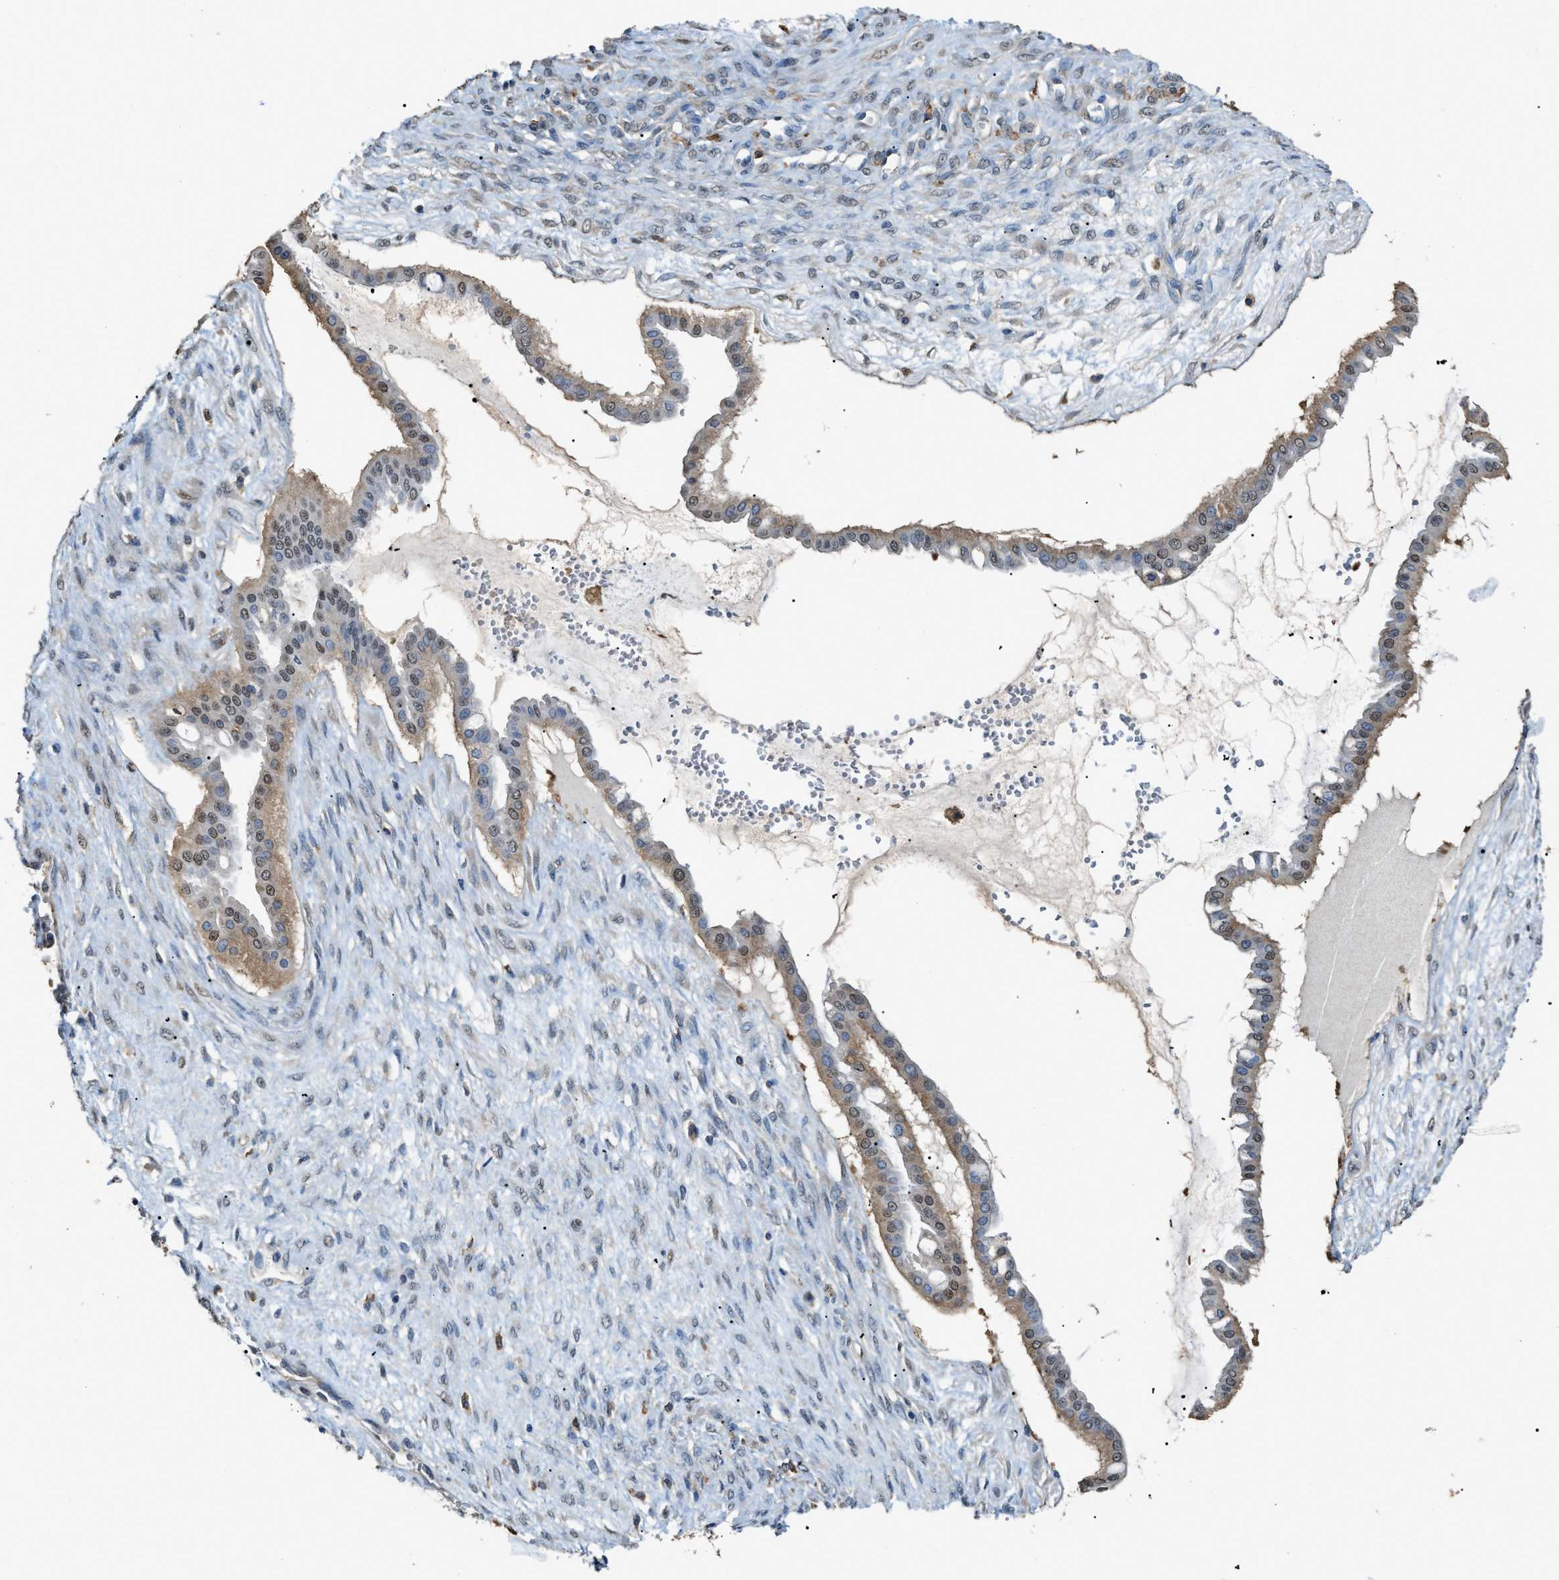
{"staining": {"intensity": "moderate", "quantity": ">75%", "location": "cytoplasmic/membranous"}, "tissue": "ovarian cancer", "cell_type": "Tumor cells", "image_type": "cancer", "snomed": [{"axis": "morphology", "description": "Cystadenocarcinoma, mucinous, NOS"}, {"axis": "topography", "description": "Ovary"}], "caption": "High-power microscopy captured an IHC micrograph of ovarian mucinous cystadenocarcinoma, revealing moderate cytoplasmic/membranous positivity in about >75% of tumor cells.", "gene": "GCN1", "patient": {"sex": "female", "age": 73}}